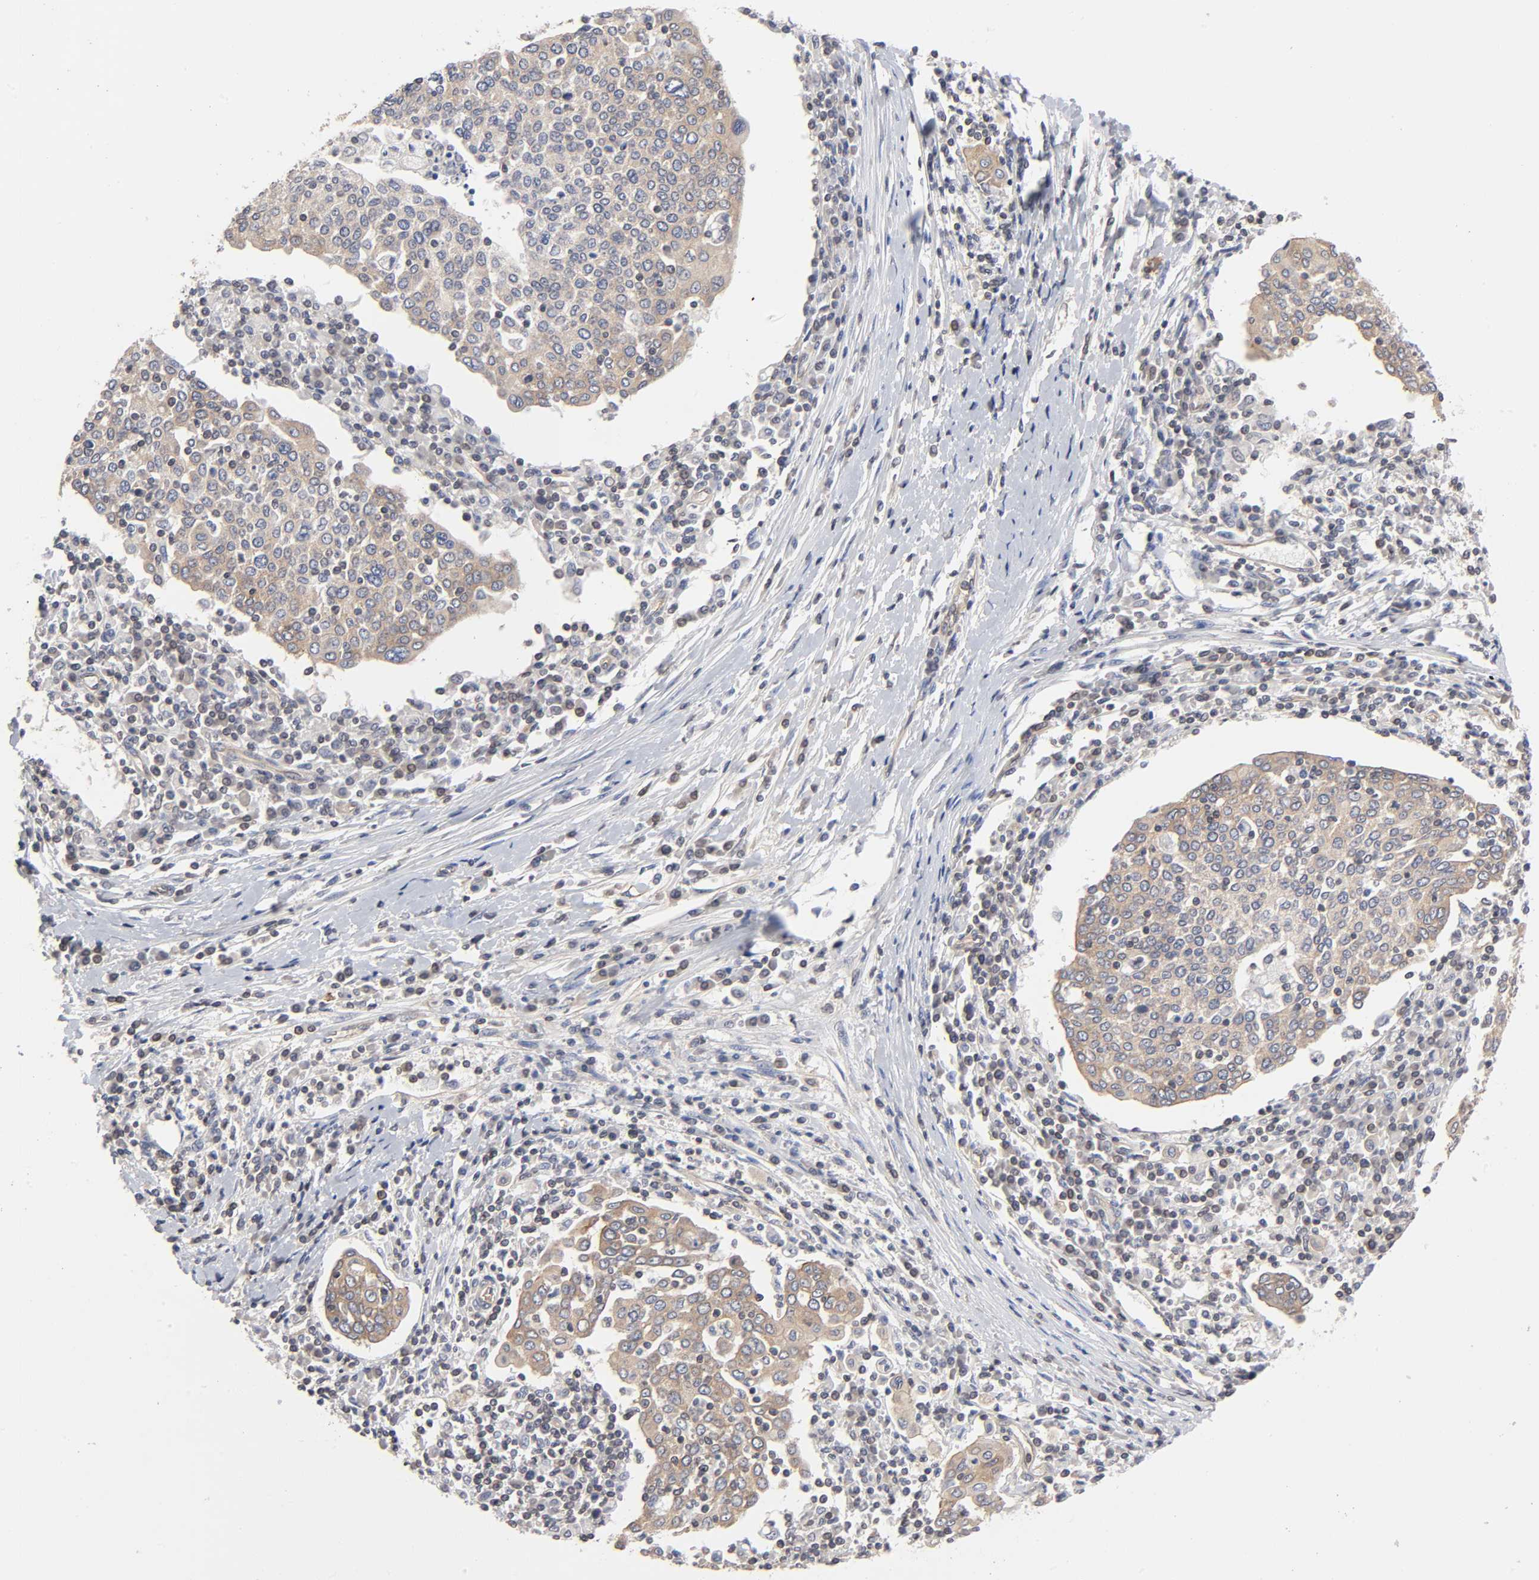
{"staining": {"intensity": "weak", "quantity": "25%-75%", "location": "cytoplasmic/membranous"}, "tissue": "cervical cancer", "cell_type": "Tumor cells", "image_type": "cancer", "snomed": [{"axis": "morphology", "description": "Squamous cell carcinoma, NOS"}, {"axis": "topography", "description": "Cervix"}], "caption": "Immunohistochemical staining of cervical squamous cell carcinoma exhibits weak cytoplasmic/membranous protein expression in approximately 25%-75% of tumor cells.", "gene": "STRN3", "patient": {"sex": "female", "age": 40}}